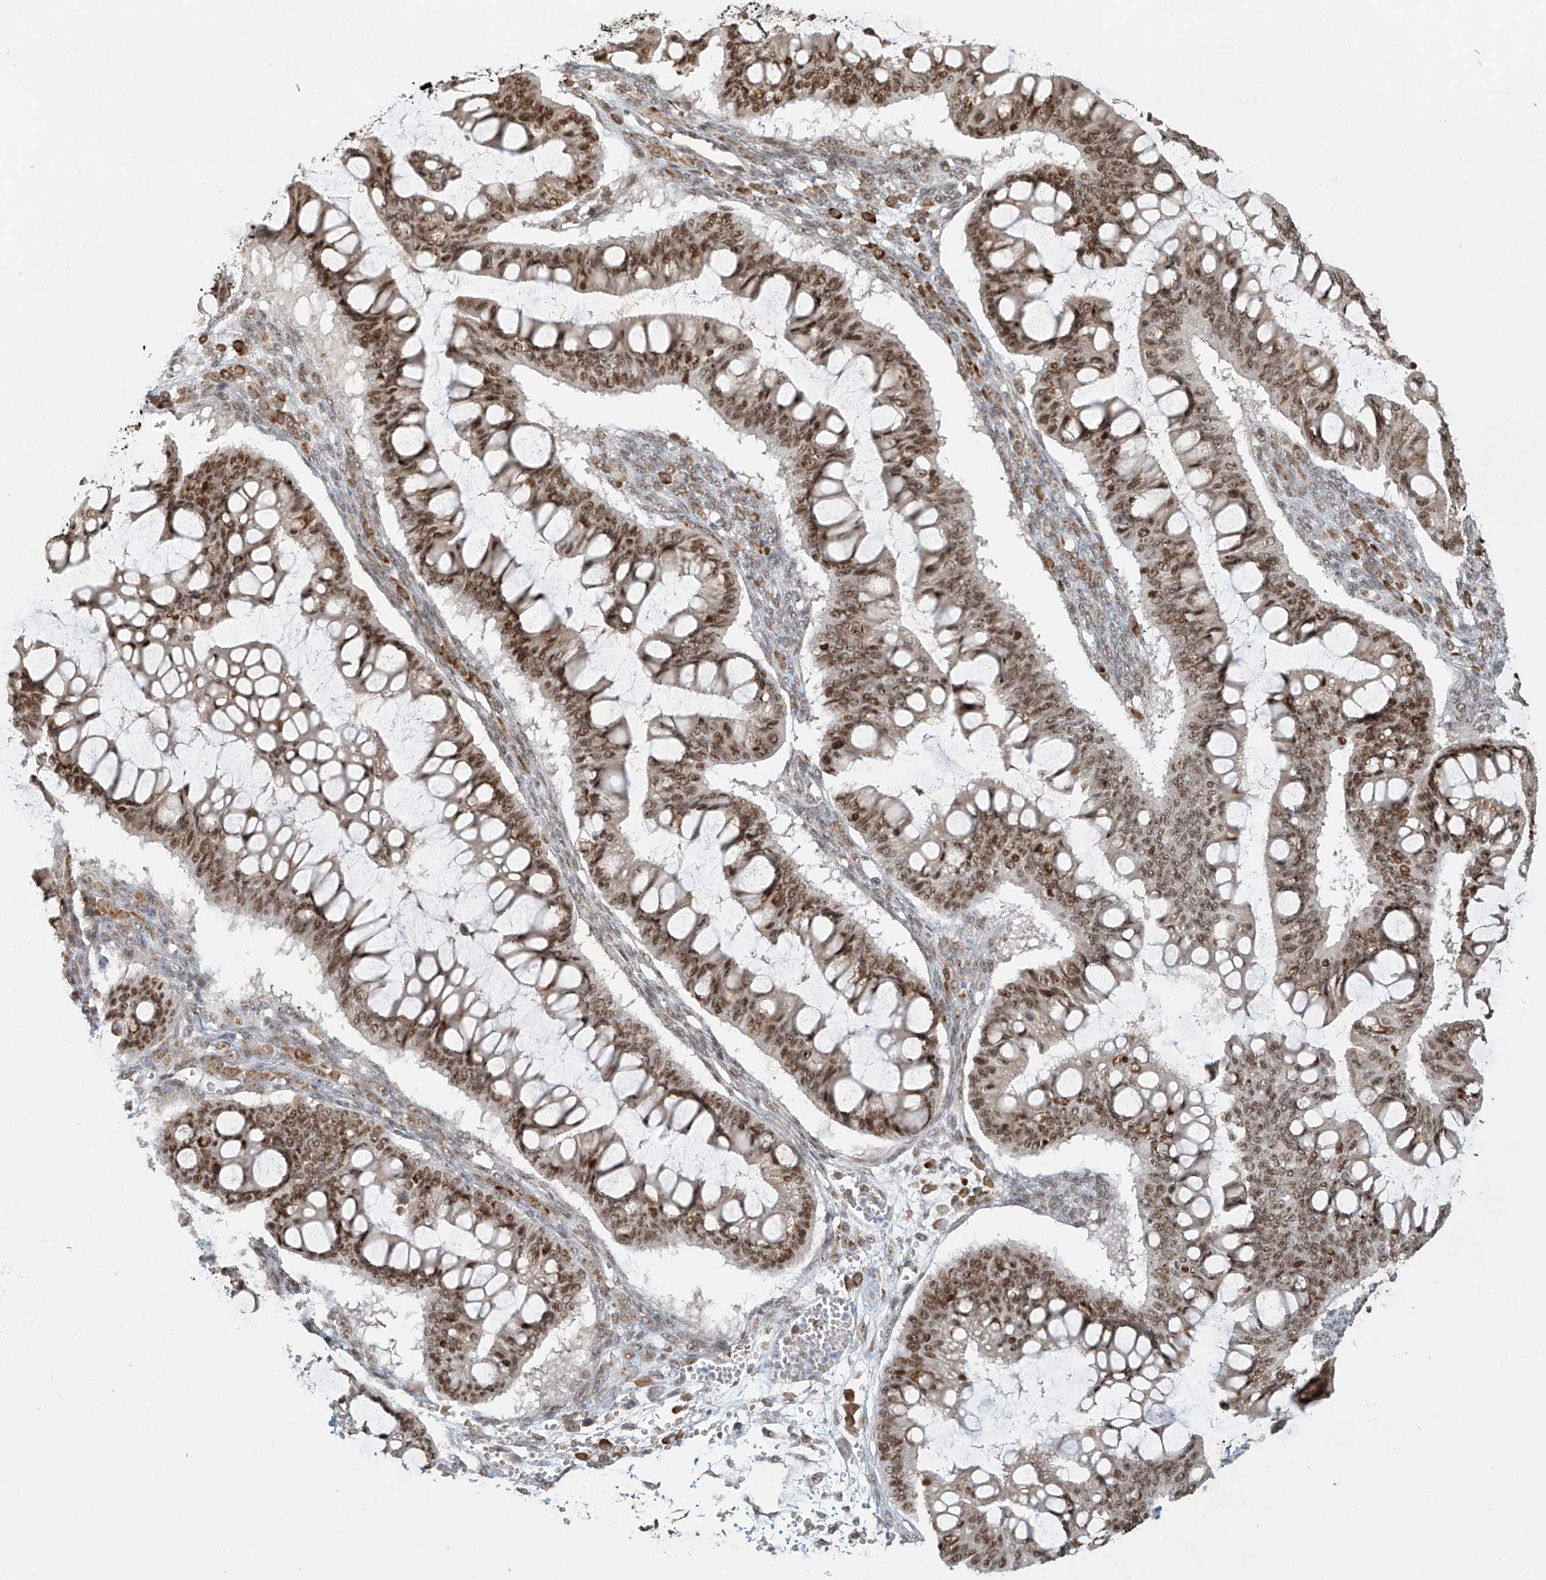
{"staining": {"intensity": "moderate", "quantity": ">75%", "location": "nuclear"}, "tissue": "ovarian cancer", "cell_type": "Tumor cells", "image_type": "cancer", "snomed": [{"axis": "morphology", "description": "Cystadenocarcinoma, mucinous, NOS"}, {"axis": "topography", "description": "Ovary"}], "caption": "Immunohistochemical staining of ovarian cancer (mucinous cystadenocarcinoma) reveals medium levels of moderate nuclear protein expression in about >75% of tumor cells. (brown staining indicates protein expression, while blue staining denotes nuclei).", "gene": "ZMYM2", "patient": {"sex": "female", "age": 73}}